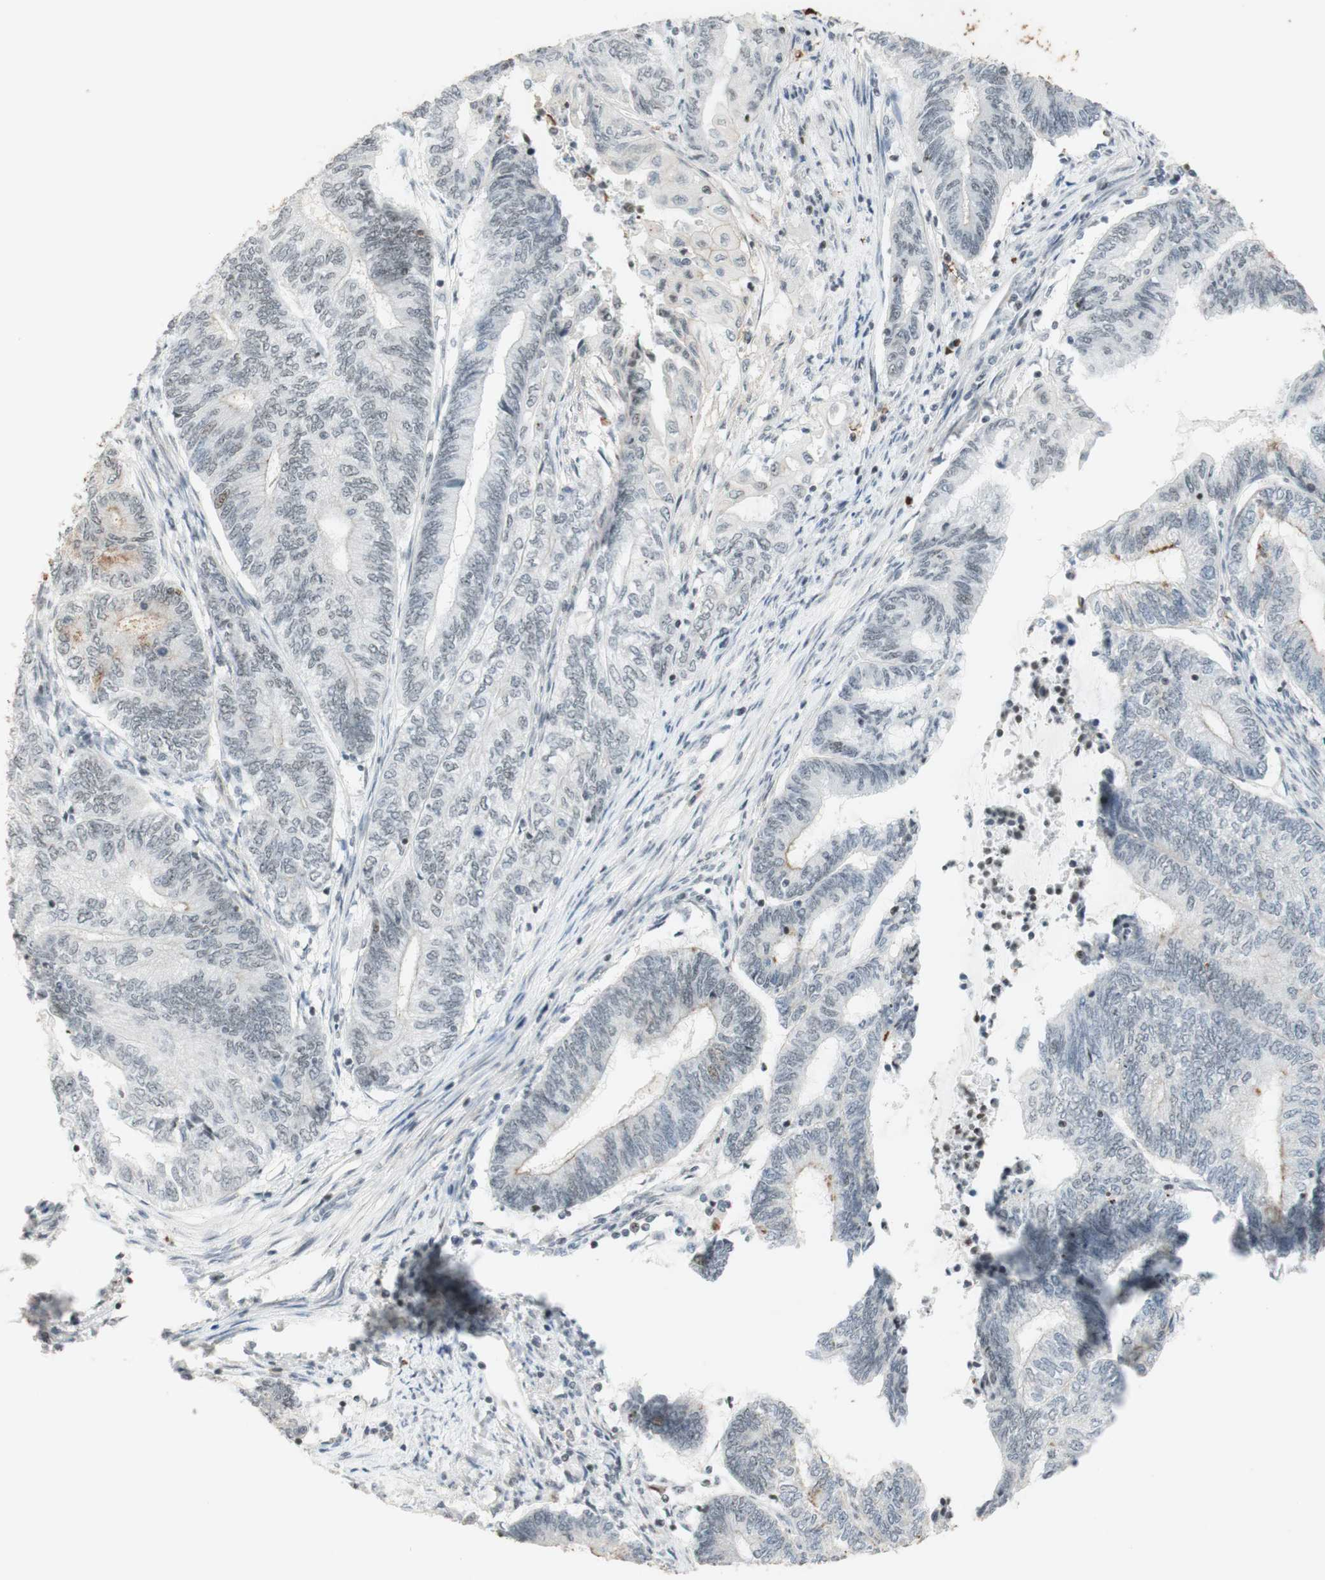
{"staining": {"intensity": "negative", "quantity": "none", "location": "none"}, "tissue": "endometrial cancer", "cell_type": "Tumor cells", "image_type": "cancer", "snomed": [{"axis": "morphology", "description": "Adenocarcinoma, NOS"}, {"axis": "topography", "description": "Uterus"}, {"axis": "topography", "description": "Endometrium"}], "caption": "Photomicrograph shows no protein expression in tumor cells of endometrial adenocarcinoma tissue. The staining was performed using DAB (3,3'-diaminobenzidine) to visualize the protein expression in brown, while the nuclei were stained in blue with hematoxylin (Magnification: 20x).", "gene": "IRF1", "patient": {"sex": "female", "age": 70}}